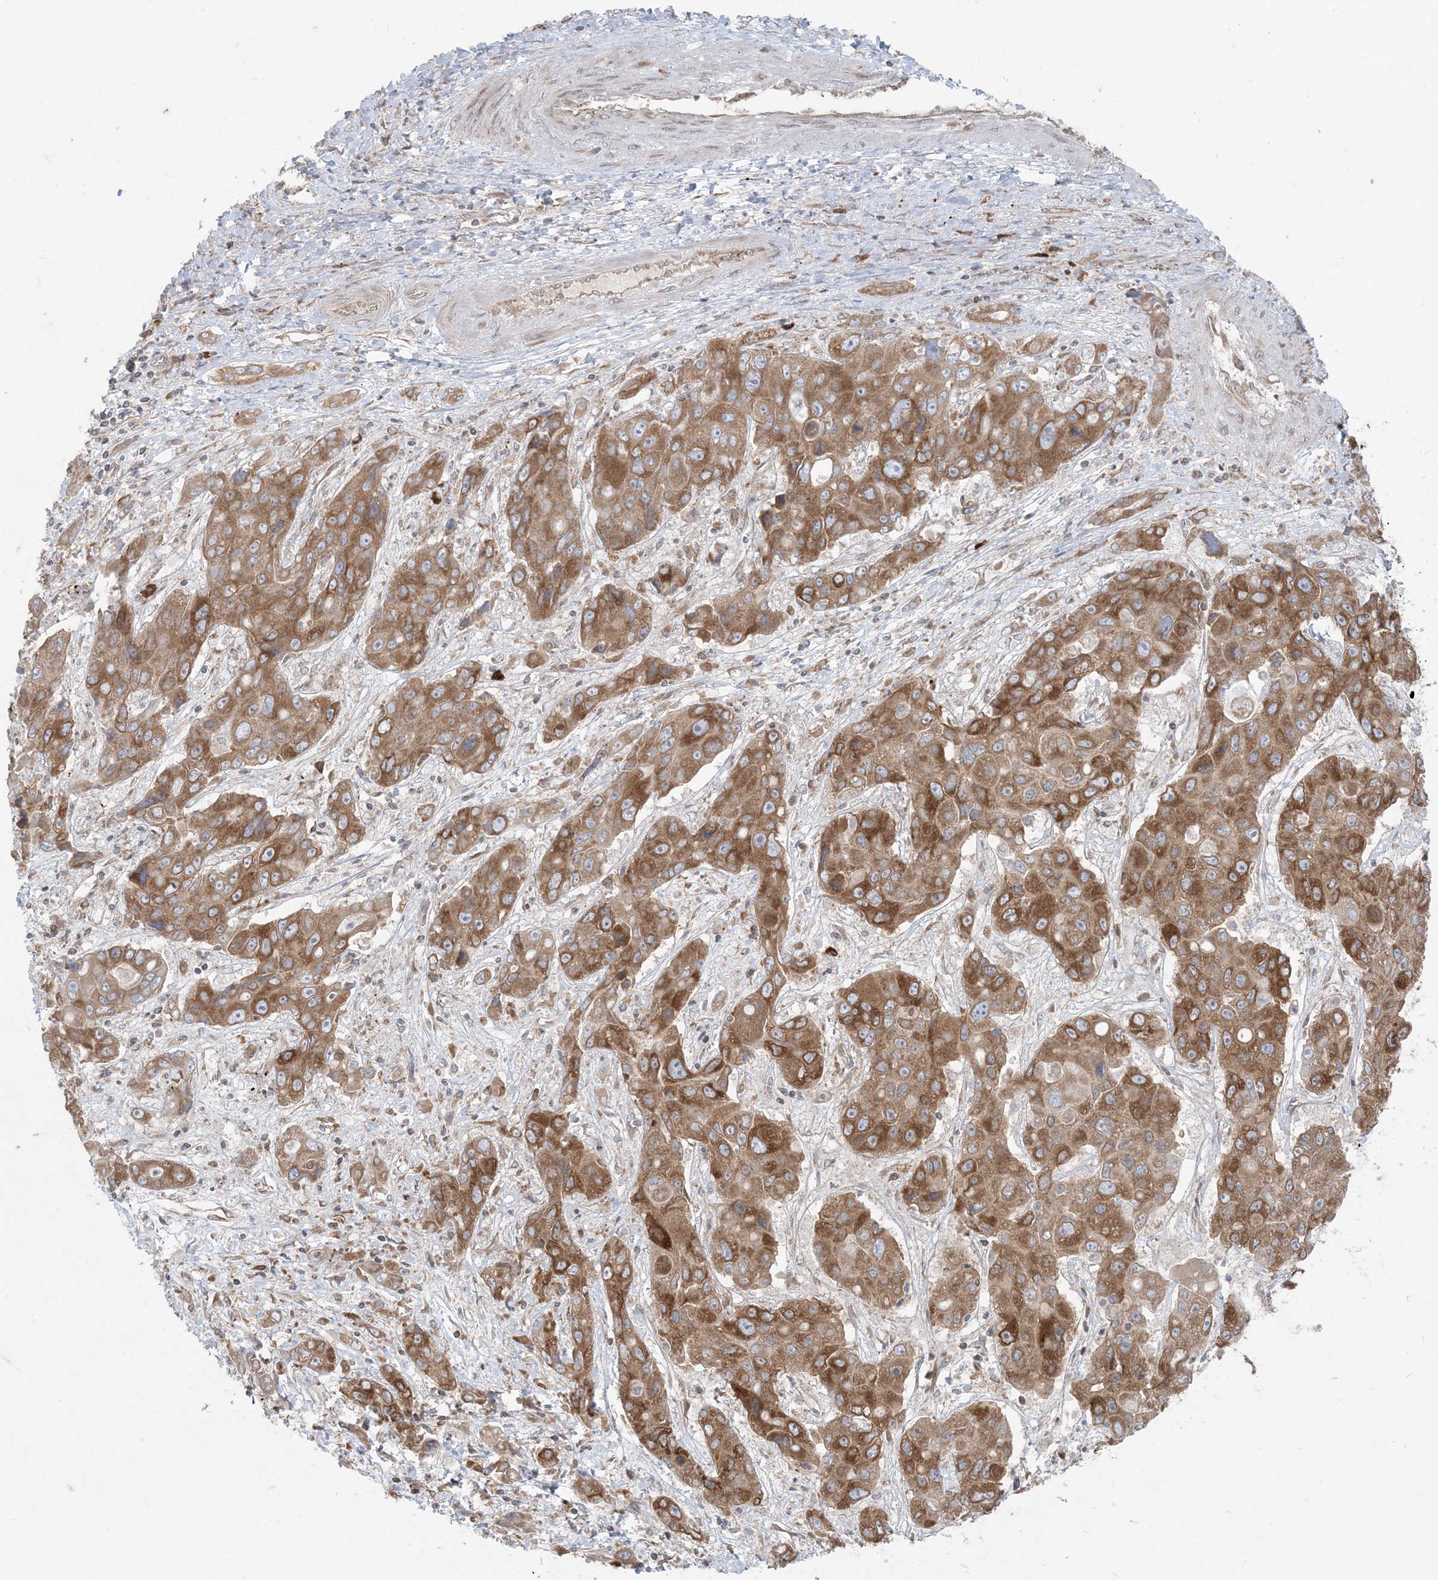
{"staining": {"intensity": "strong", "quantity": ">75%", "location": "cytoplasmic/membranous"}, "tissue": "liver cancer", "cell_type": "Tumor cells", "image_type": "cancer", "snomed": [{"axis": "morphology", "description": "Cholangiocarcinoma"}, {"axis": "topography", "description": "Liver"}], "caption": "This is an image of immunohistochemistry (IHC) staining of liver cancer (cholangiocarcinoma), which shows strong positivity in the cytoplasmic/membranous of tumor cells.", "gene": "UBXN4", "patient": {"sex": "male", "age": 67}}